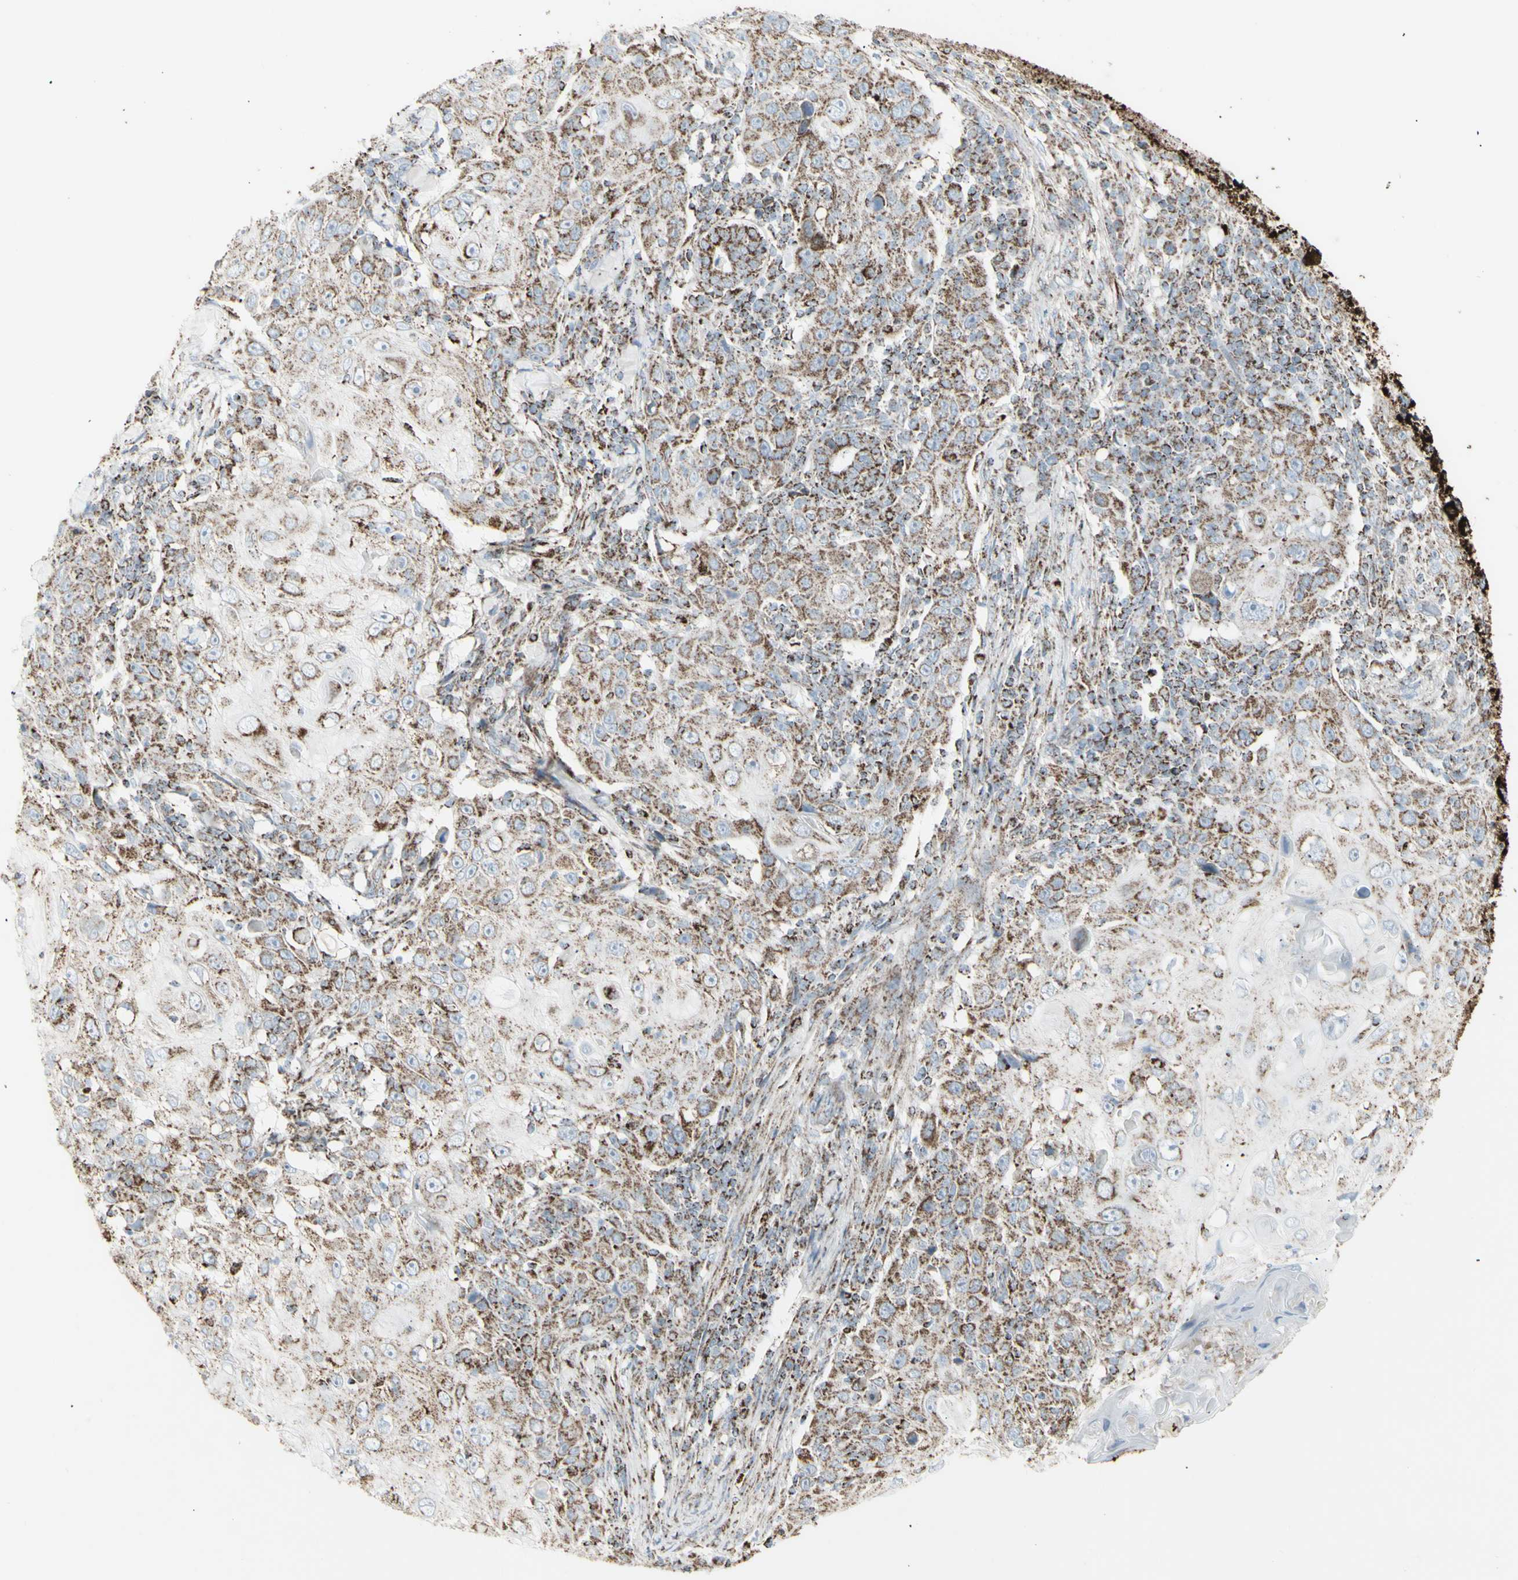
{"staining": {"intensity": "moderate", "quantity": "25%-75%", "location": "cytoplasmic/membranous"}, "tissue": "skin cancer", "cell_type": "Tumor cells", "image_type": "cancer", "snomed": [{"axis": "morphology", "description": "Squamous cell carcinoma, NOS"}, {"axis": "topography", "description": "Skin"}], "caption": "Immunohistochemical staining of skin squamous cell carcinoma demonstrates medium levels of moderate cytoplasmic/membranous protein positivity in about 25%-75% of tumor cells.", "gene": "PLGRKT", "patient": {"sex": "female", "age": 88}}